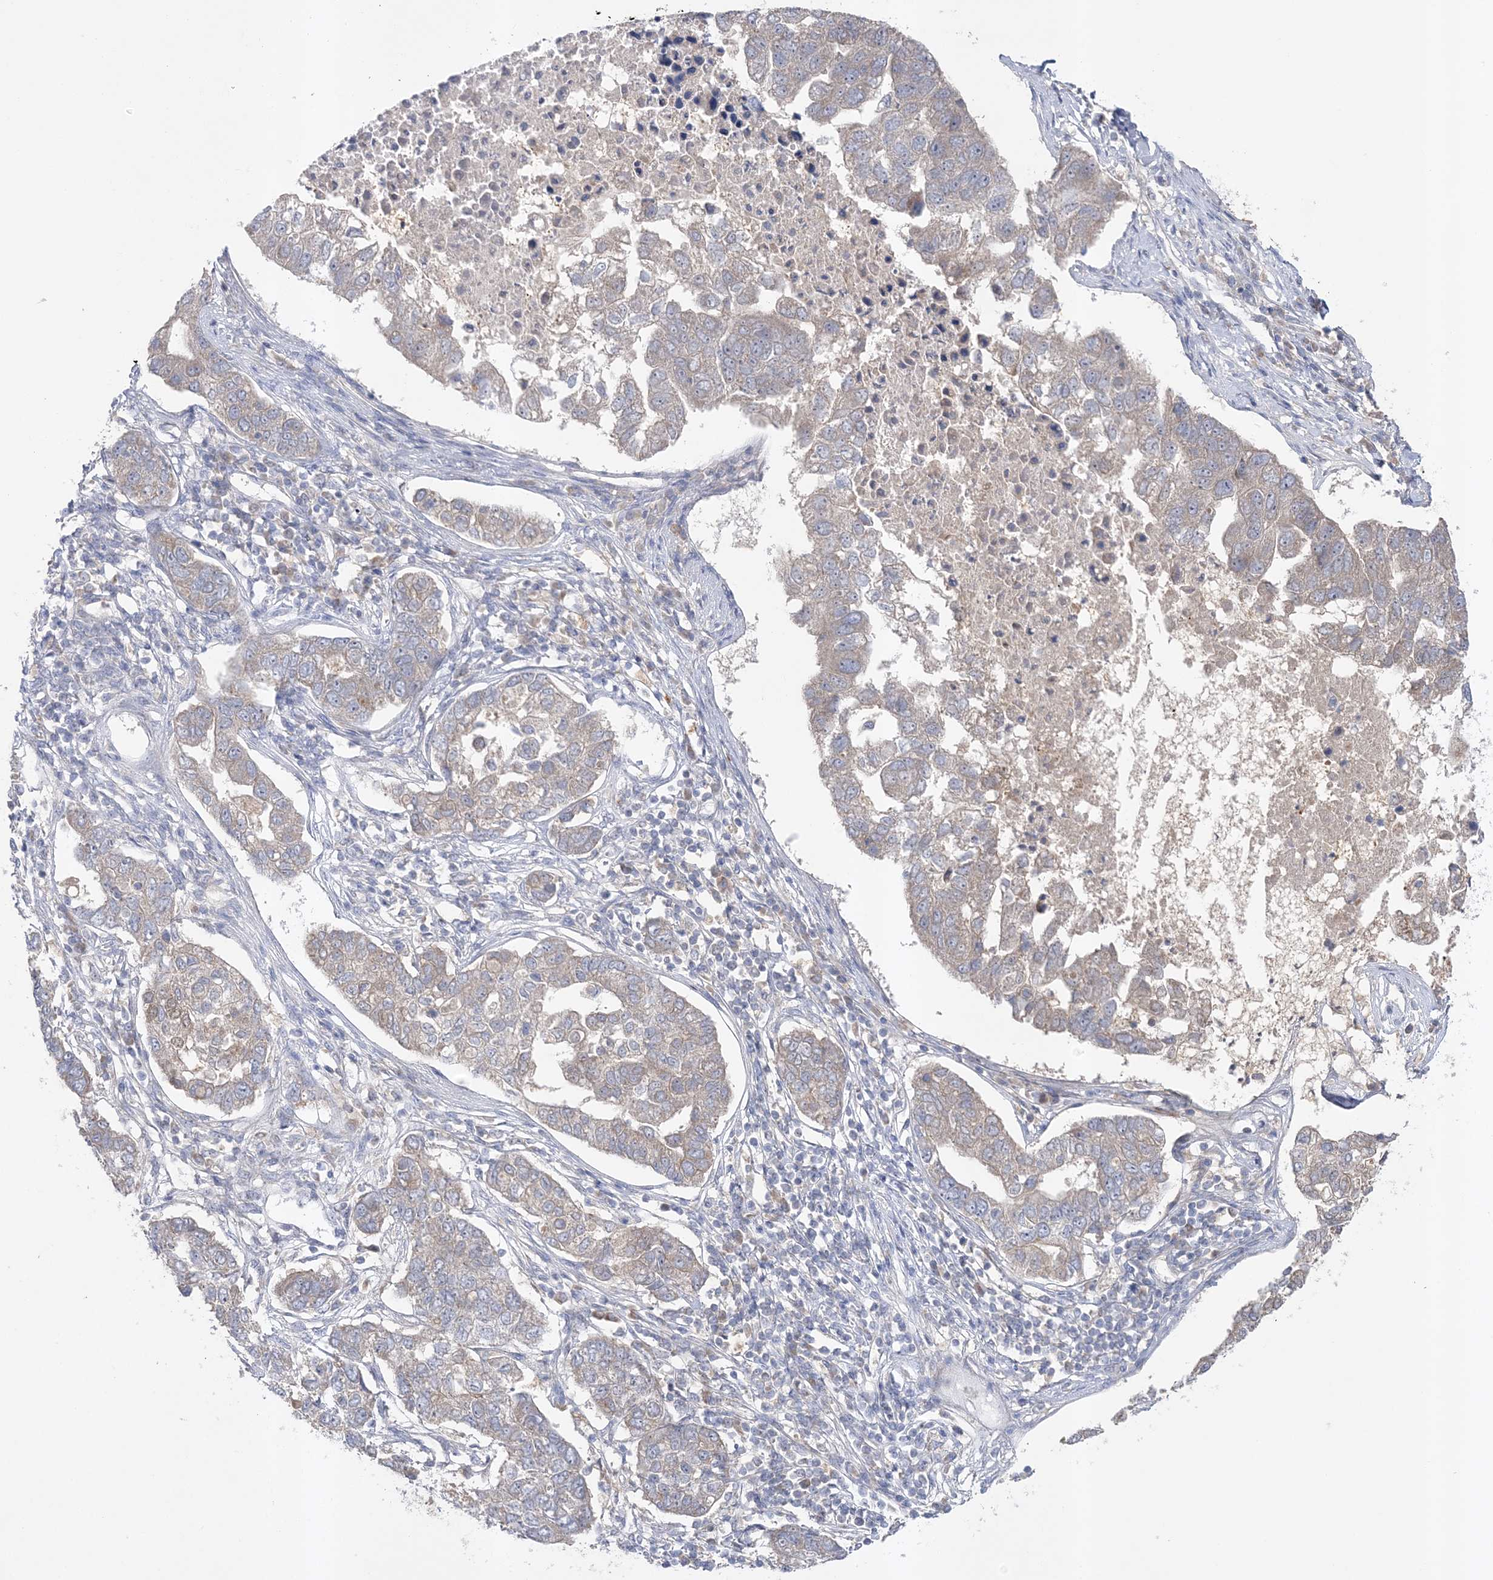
{"staining": {"intensity": "weak", "quantity": "25%-75%", "location": "cytoplasmic/membranous"}, "tissue": "pancreatic cancer", "cell_type": "Tumor cells", "image_type": "cancer", "snomed": [{"axis": "morphology", "description": "Adenocarcinoma, NOS"}, {"axis": "topography", "description": "Pancreas"}], "caption": "Pancreatic adenocarcinoma stained for a protein (brown) demonstrates weak cytoplasmic/membranous positive staining in about 25%-75% of tumor cells.", "gene": "MMADHC", "patient": {"sex": "female", "age": 61}}